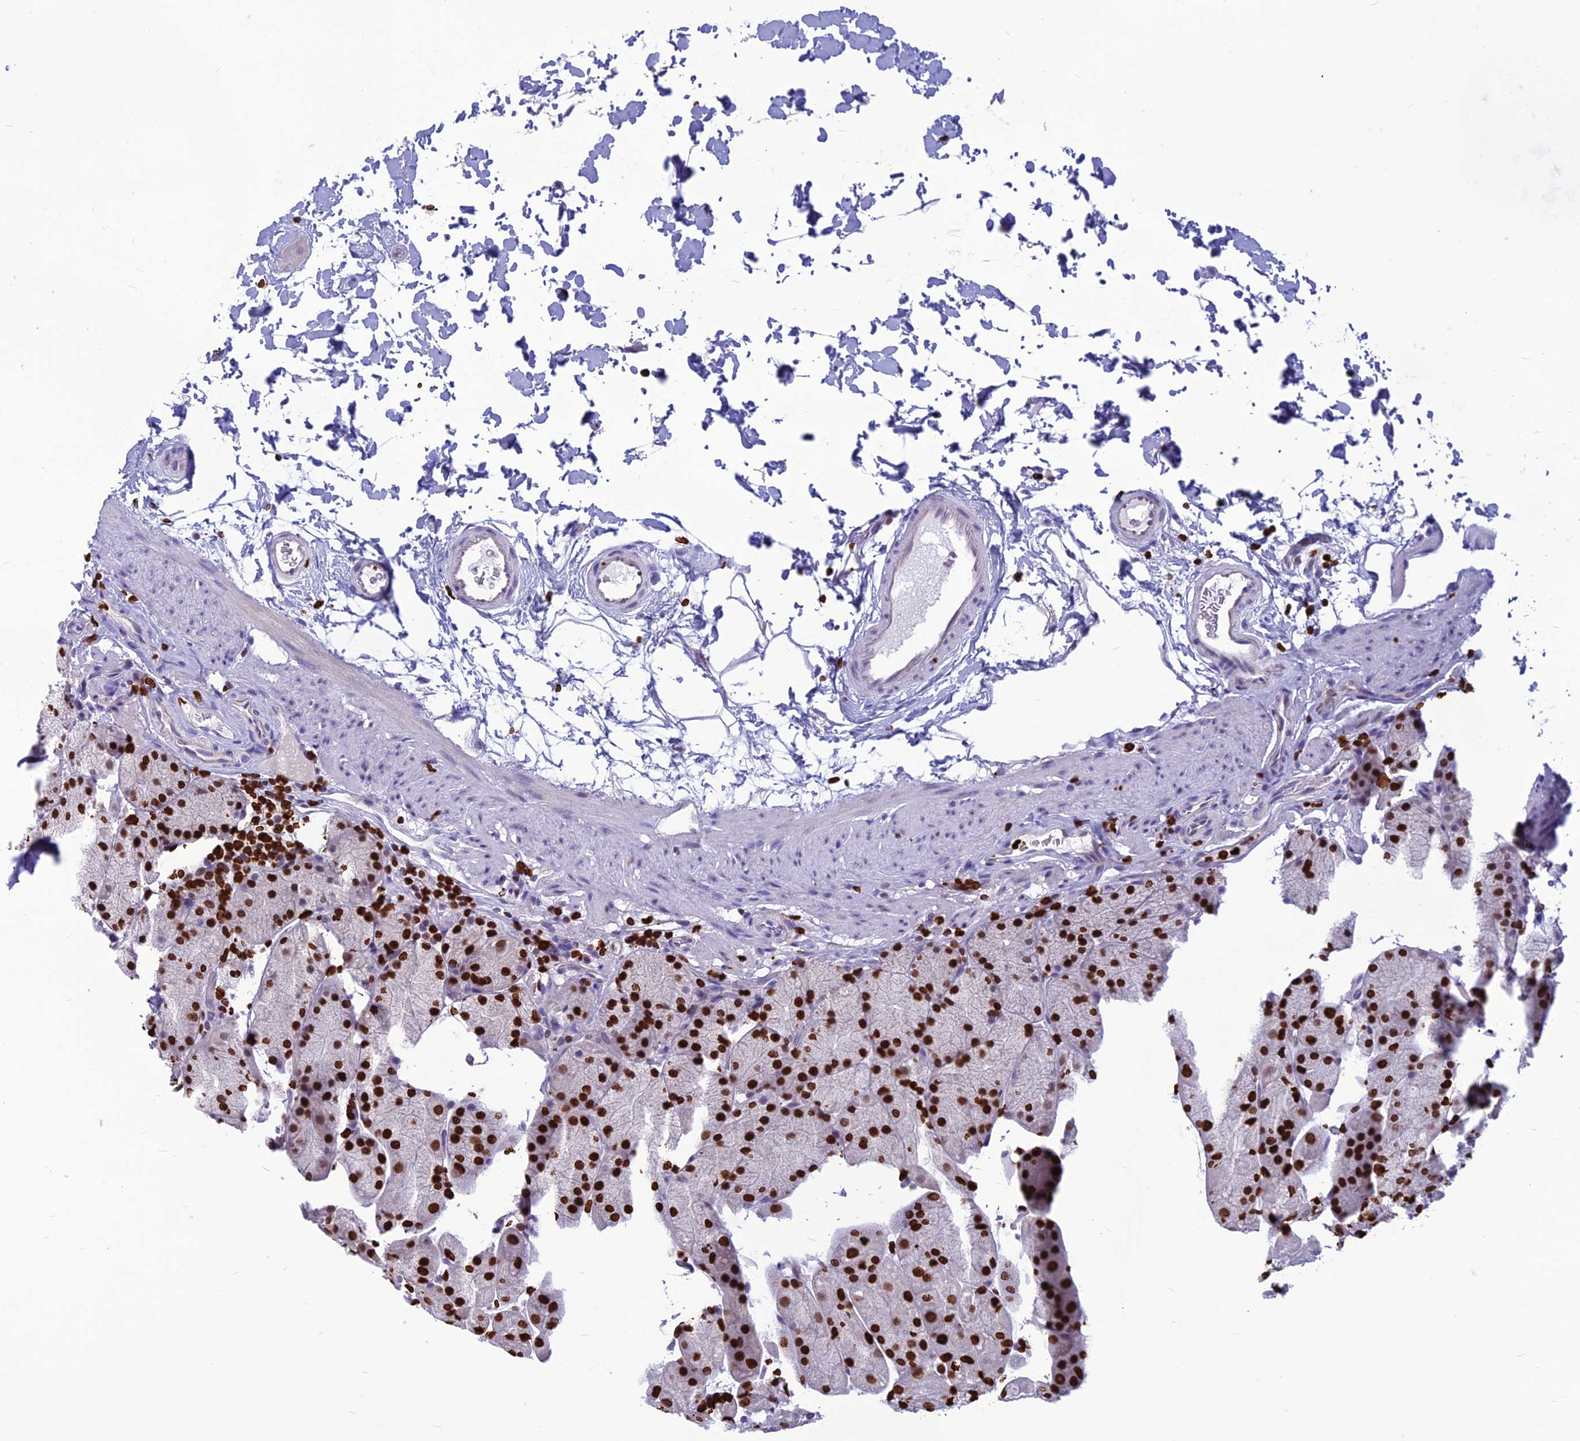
{"staining": {"intensity": "strong", "quantity": ">75%", "location": "nuclear"}, "tissue": "stomach", "cell_type": "Glandular cells", "image_type": "normal", "snomed": [{"axis": "morphology", "description": "Normal tissue, NOS"}, {"axis": "topography", "description": "Stomach, upper"}, {"axis": "topography", "description": "Stomach, lower"}], "caption": "Stomach stained with a brown dye exhibits strong nuclear positive positivity in approximately >75% of glandular cells.", "gene": "AKAP17A", "patient": {"sex": "male", "age": 67}}